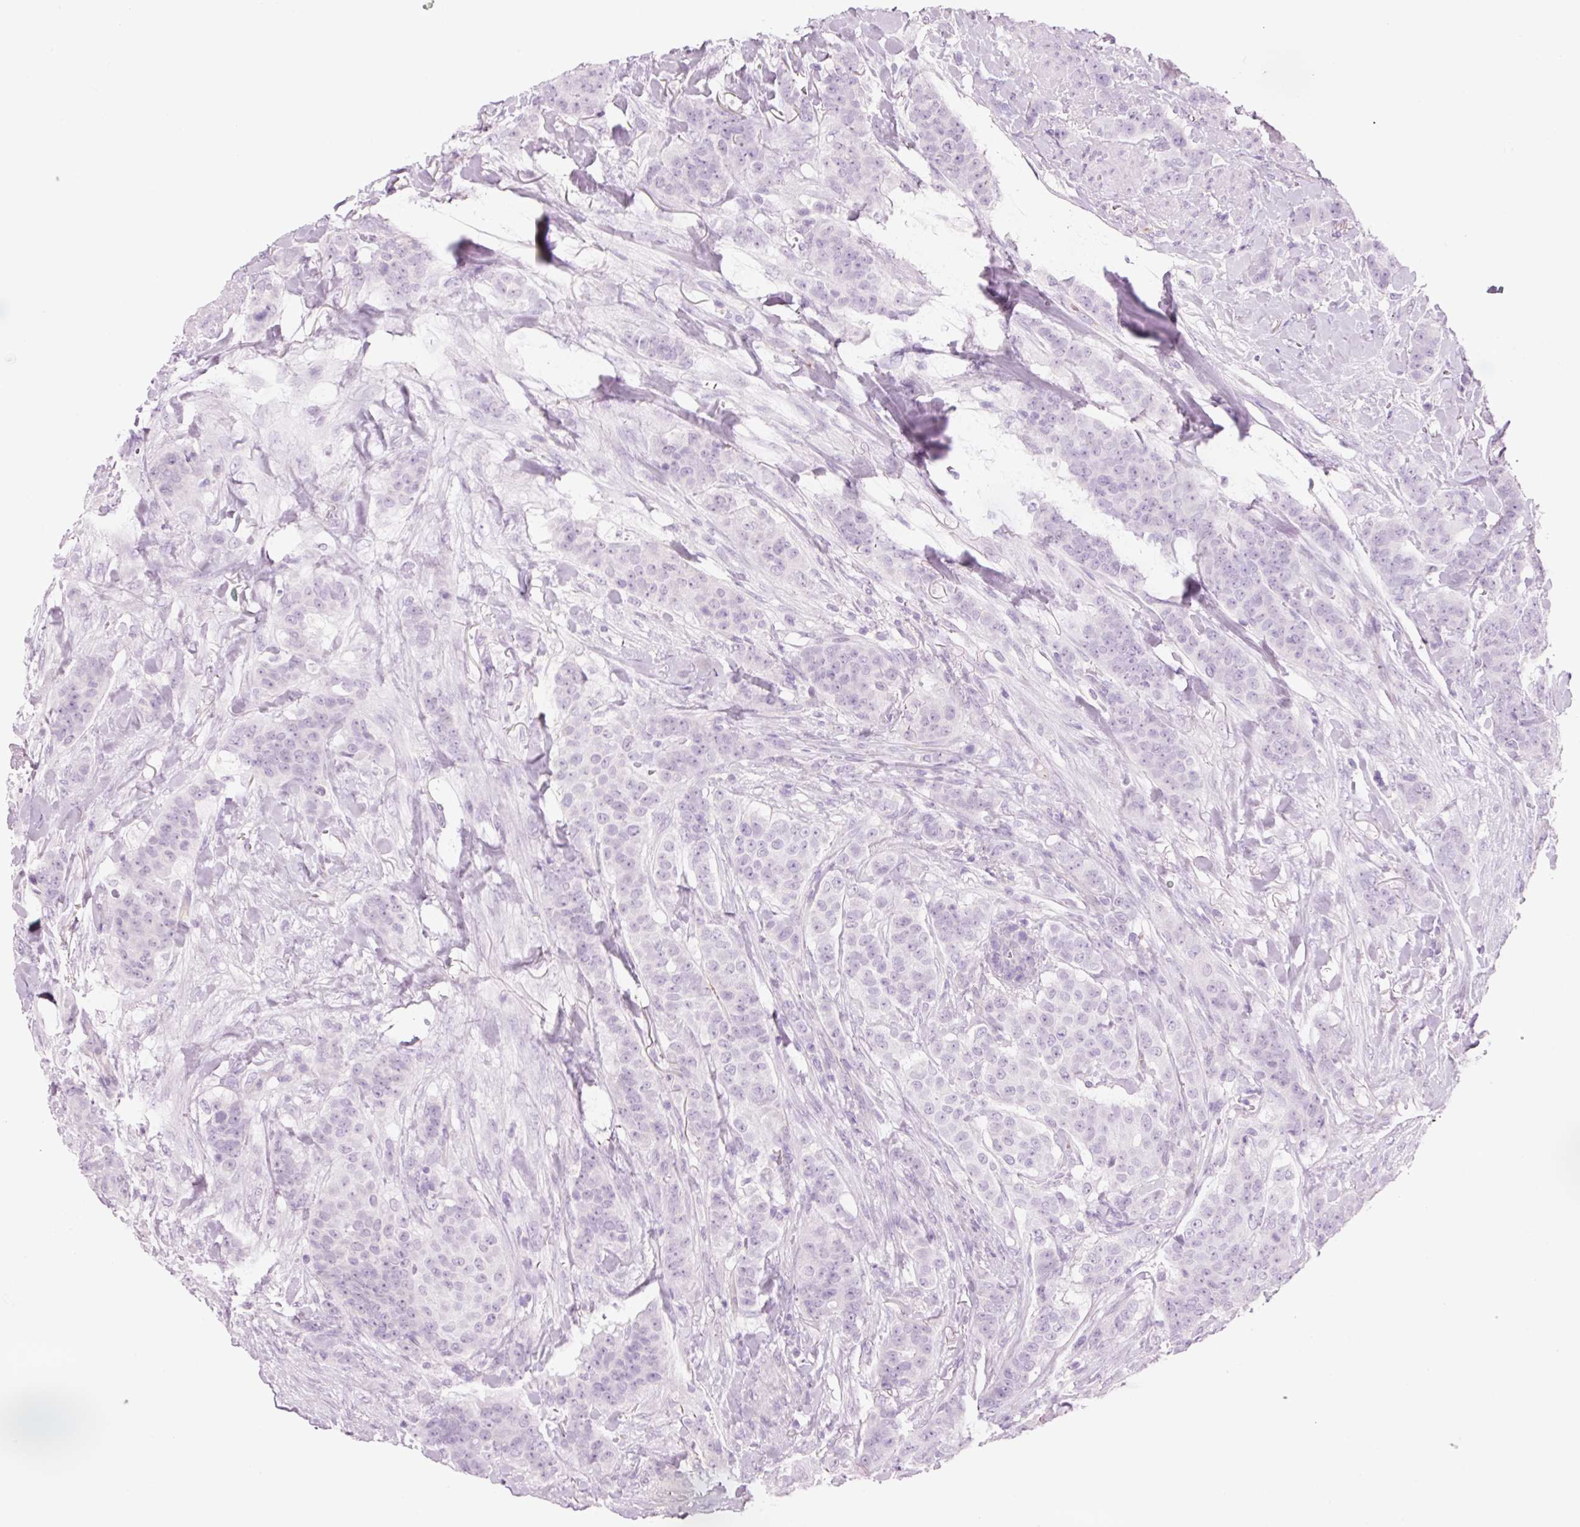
{"staining": {"intensity": "negative", "quantity": "none", "location": "none"}, "tissue": "breast cancer", "cell_type": "Tumor cells", "image_type": "cancer", "snomed": [{"axis": "morphology", "description": "Duct carcinoma"}, {"axis": "topography", "description": "Breast"}], "caption": "The histopathology image reveals no staining of tumor cells in breast cancer.", "gene": "HSPA4L", "patient": {"sex": "female", "age": 40}}